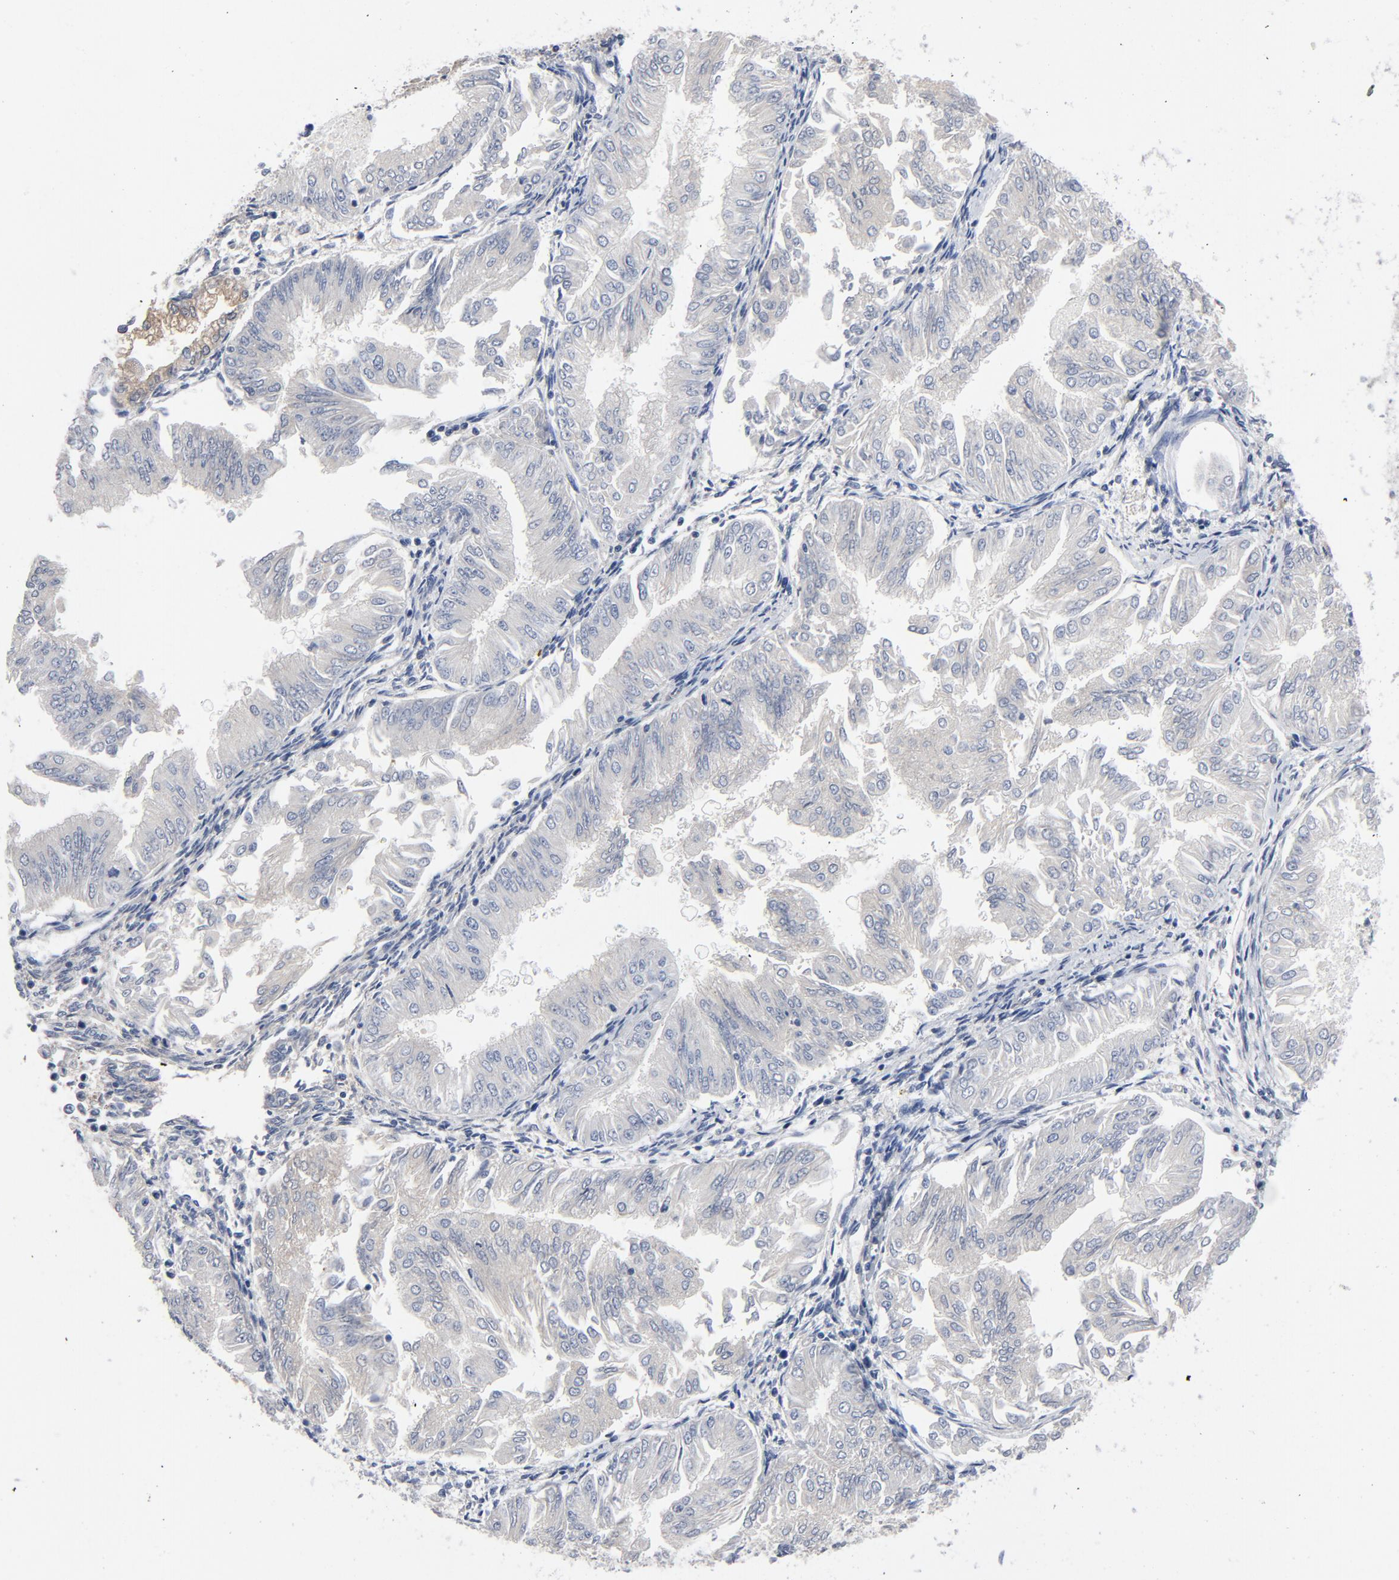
{"staining": {"intensity": "weak", "quantity": "25%-75%", "location": "cytoplasmic/membranous"}, "tissue": "endometrial cancer", "cell_type": "Tumor cells", "image_type": "cancer", "snomed": [{"axis": "morphology", "description": "Adenocarcinoma, NOS"}, {"axis": "topography", "description": "Endometrium"}], "caption": "IHC photomicrograph of human adenocarcinoma (endometrial) stained for a protein (brown), which reveals low levels of weak cytoplasmic/membranous expression in about 25%-75% of tumor cells.", "gene": "DYNLT3", "patient": {"sex": "female", "age": 53}}